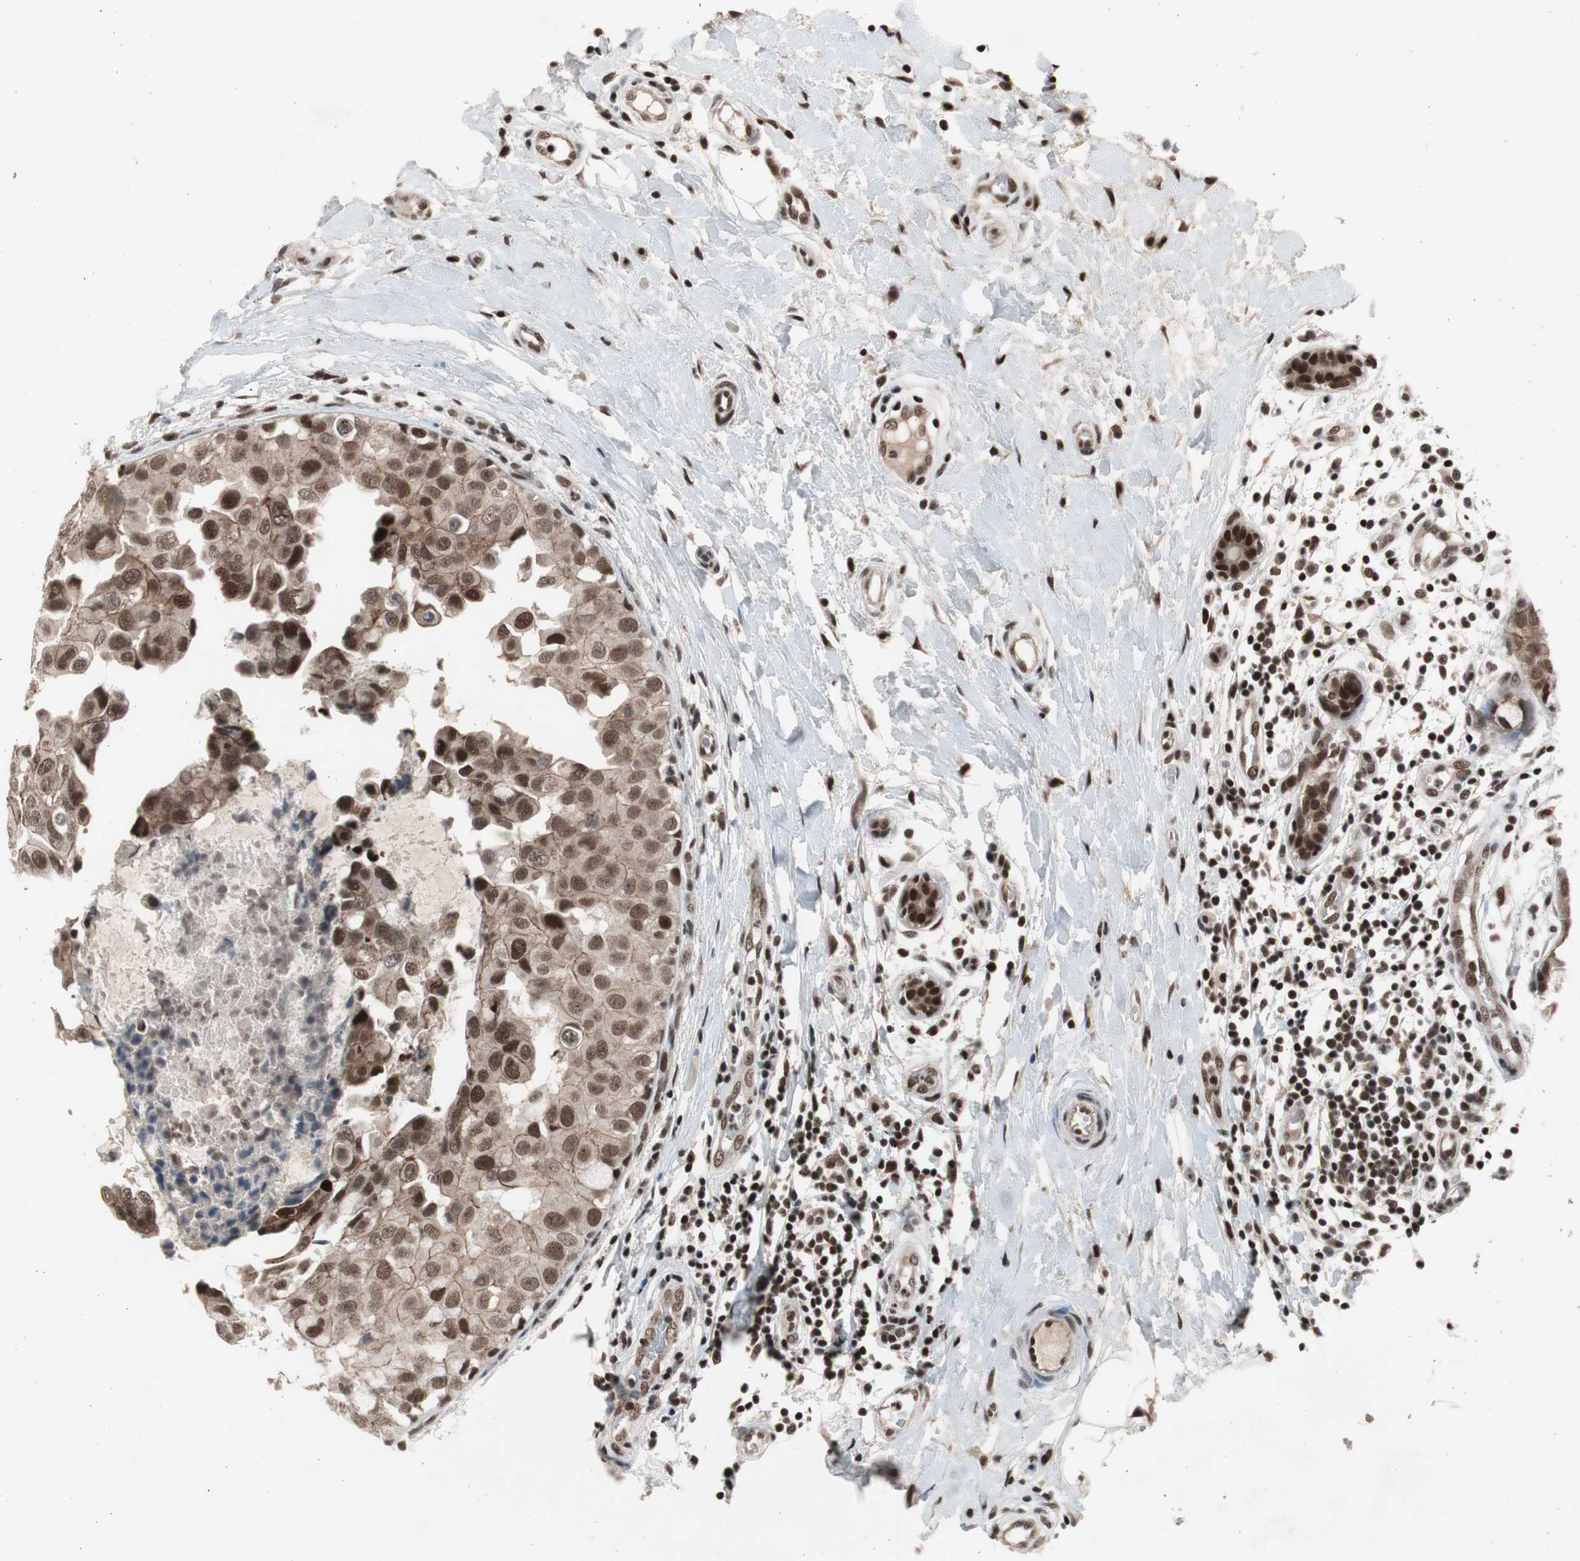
{"staining": {"intensity": "strong", "quantity": ">75%", "location": "nuclear"}, "tissue": "breast cancer", "cell_type": "Tumor cells", "image_type": "cancer", "snomed": [{"axis": "morphology", "description": "Duct carcinoma"}, {"axis": "topography", "description": "Breast"}], "caption": "Immunohistochemistry micrograph of human breast cancer (infiltrating ductal carcinoma) stained for a protein (brown), which demonstrates high levels of strong nuclear positivity in approximately >75% of tumor cells.", "gene": "RPA1", "patient": {"sex": "female", "age": 40}}